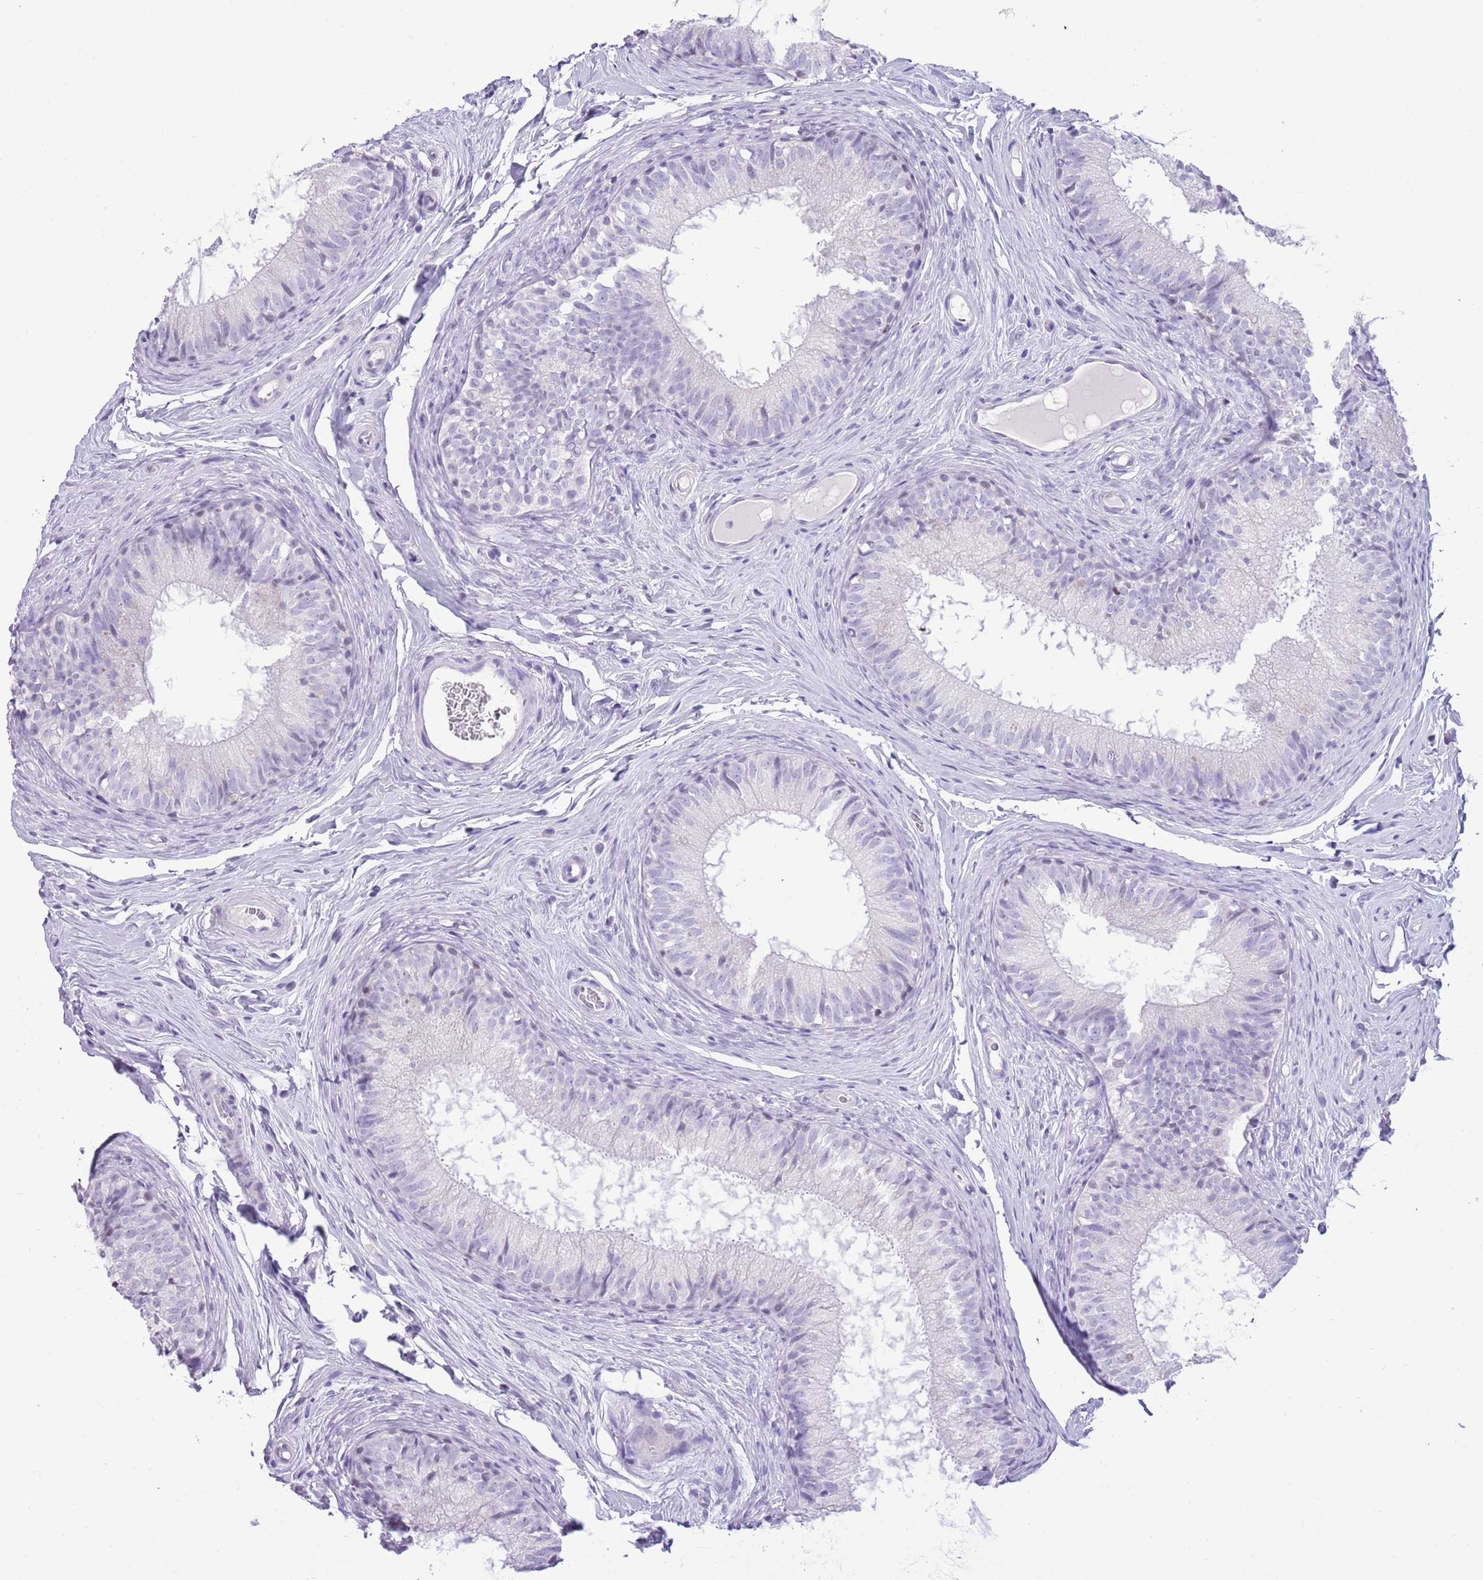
{"staining": {"intensity": "negative", "quantity": "none", "location": "none"}, "tissue": "epididymis", "cell_type": "Glandular cells", "image_type": "normal", "snomed": [{"axis": "morphology", "description": "Normal tissue, NOS"}, {"axis": "topography", "description": "Epididymis"}], "caption": "A high-resolution photomicrograph shows immunohistochemistry (IHC) staining of unremarkable epididymis, which exhibits no significant expression in glandular cells. Brightfield microscopy of IHC stained with DAB (brown) and hematoxylin (blue), captured at high magnification.", "gene": "BCL11B", "patient": {"sex": "male", "age": 25}}